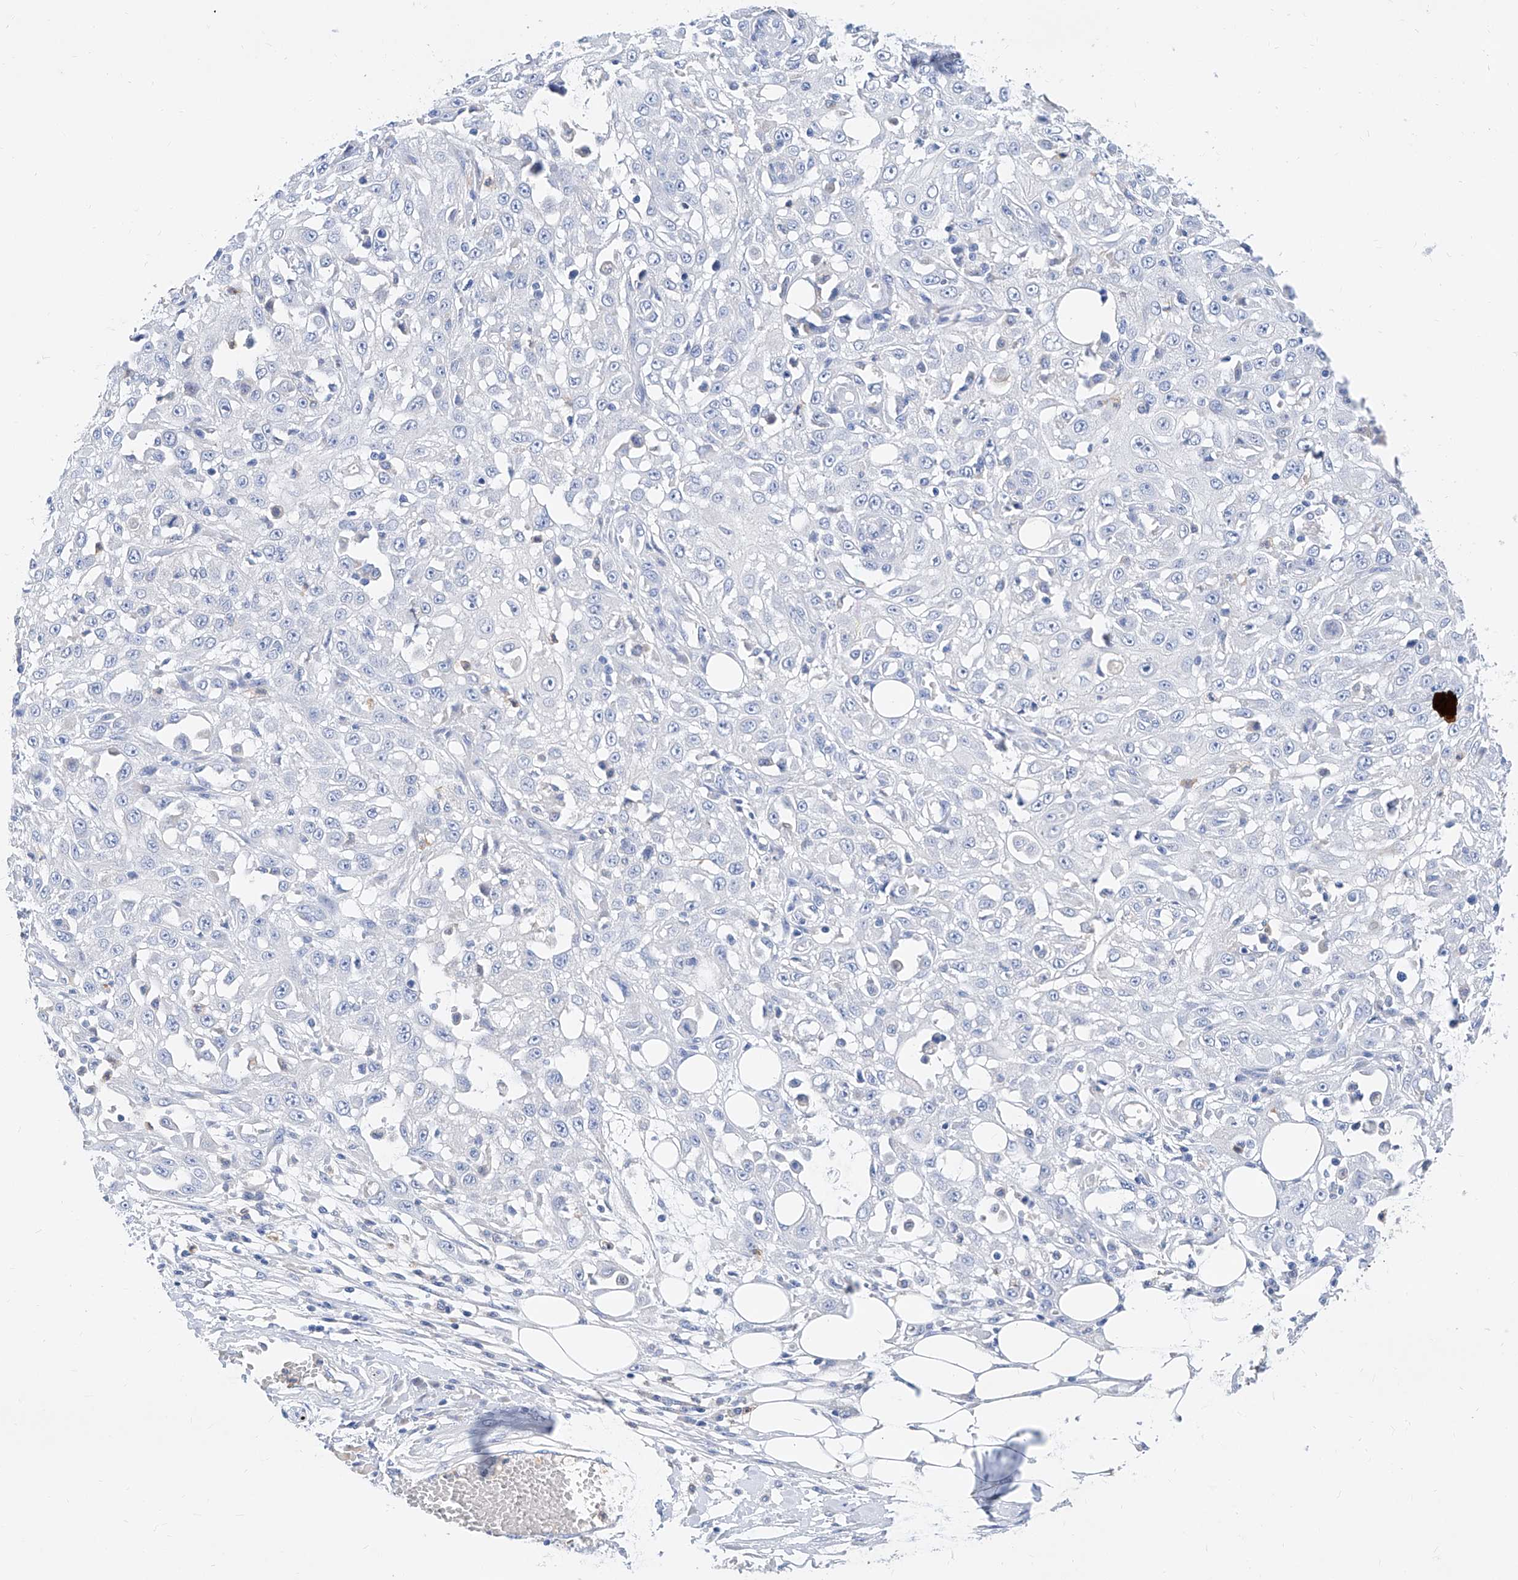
{"staining": {"intensity": "negative", "quantity": "none", "location": "none"}, "tissue": "skin cancer", "cell_type": "Tumor cells", "image_type": "cancer", "snomed": [{"axis": "morphology", "description": "Squamous cell carcinoma, NOS"}, {"axis": "morphology", "description": "Squamous cell carcinoma, metastatic, NOS"}, {"axis": "topography", "description": "Skin"}, {"axis": "topography", "description": "Lymph node"}], "caption": "Image shows no protein positivity in tumor cells of metastatic squamous cell carcinoma (skin) tissue. (DAB IHC with hematoxylin counter stain).", "gene": "SLC25A29", "patient": {"sex": "male", "age": 75}}